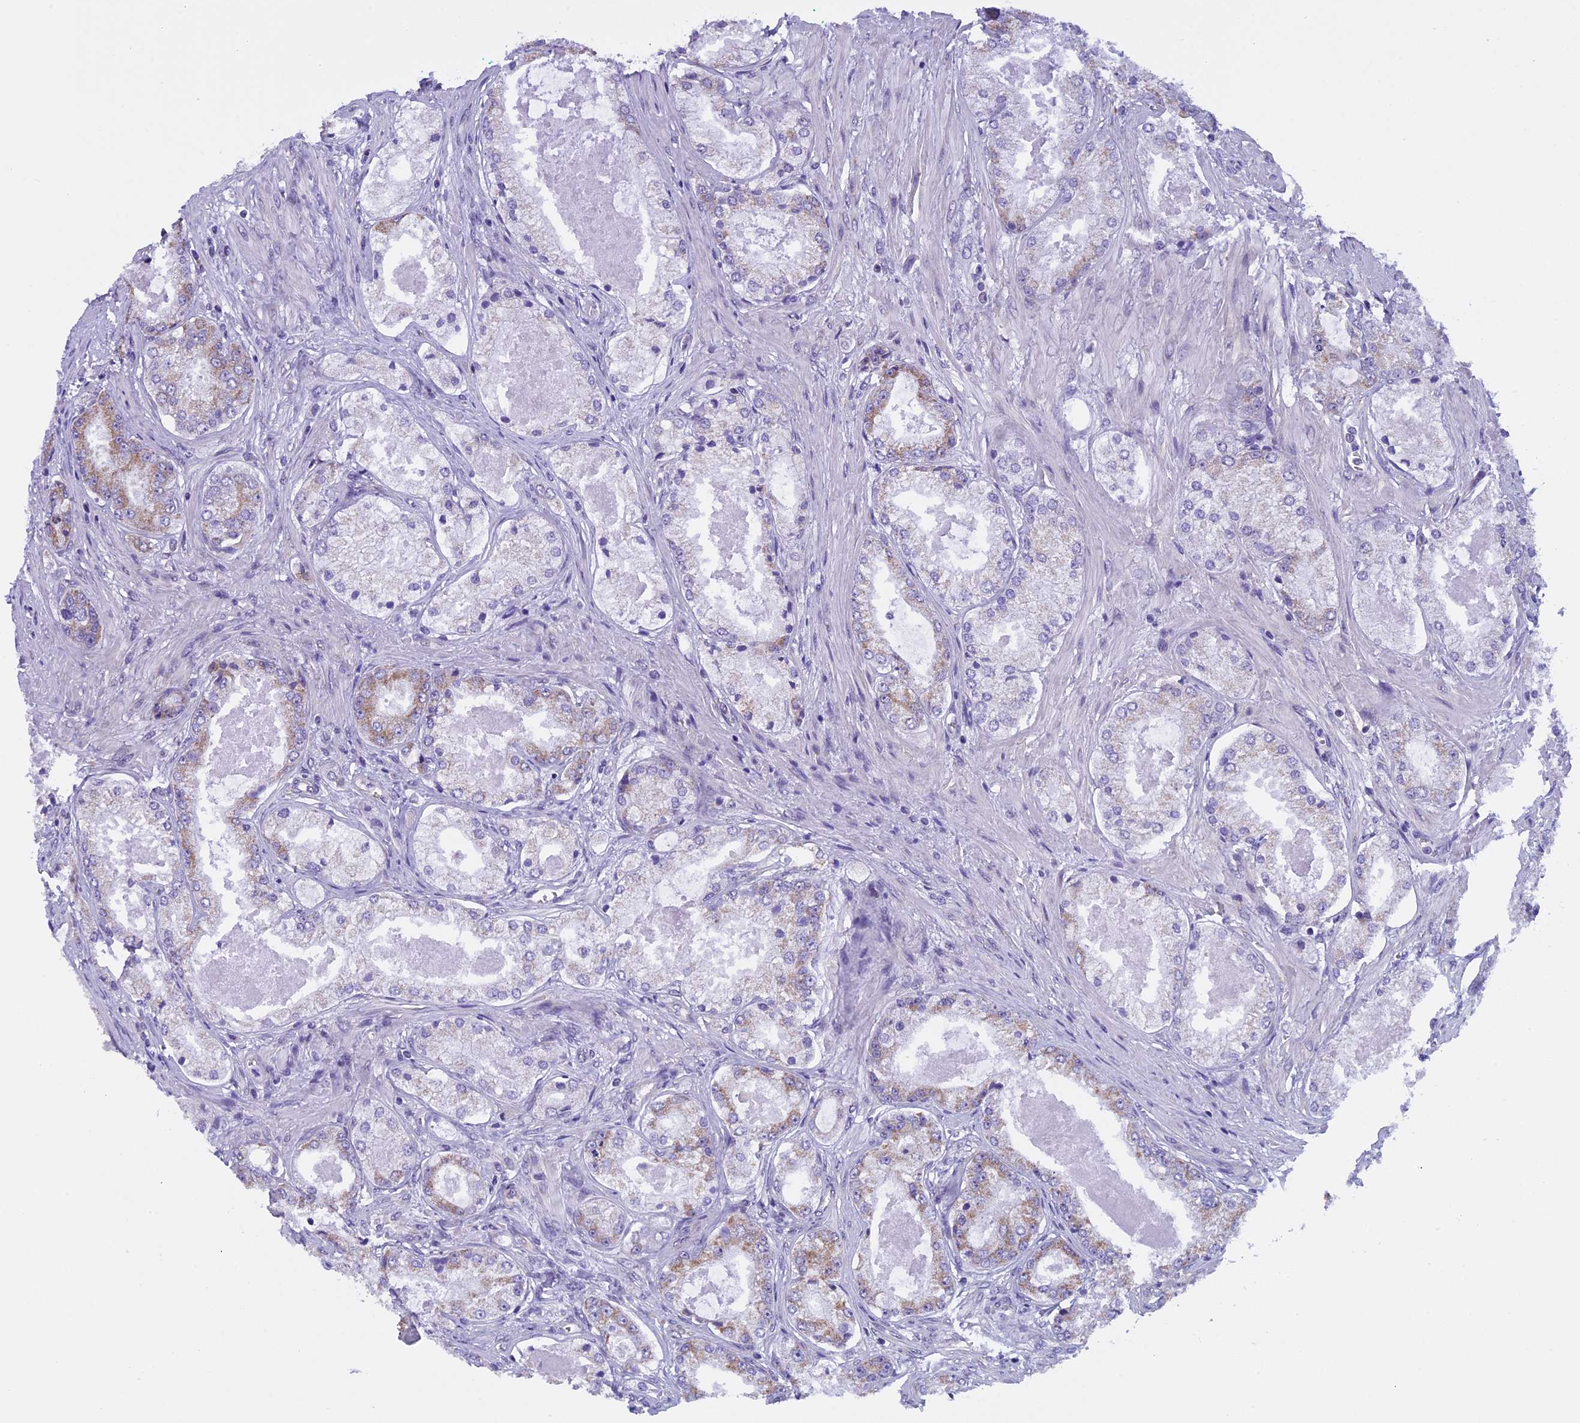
{"staining": {"intensity": "moderate", "quantity": "<25%", "location": "cytoplasmic/membranous"}, "tissue": "prostate cancer", "cell_type": "Tumor cells", "image_type": "cancer", "snomed": [{"axis": "morphology", "description": "Adenocarcinoma, Low grade"}, {"axis": "topography", "description": "Prostate"}], "caption": "Prostate cancer stained with a brown dye exhibits moderate cytoplasmic/membranous positive staining in about <25% of tumor cells.", "gene": "ZNF317", "patient": {"sex": "male", "age": 68}}